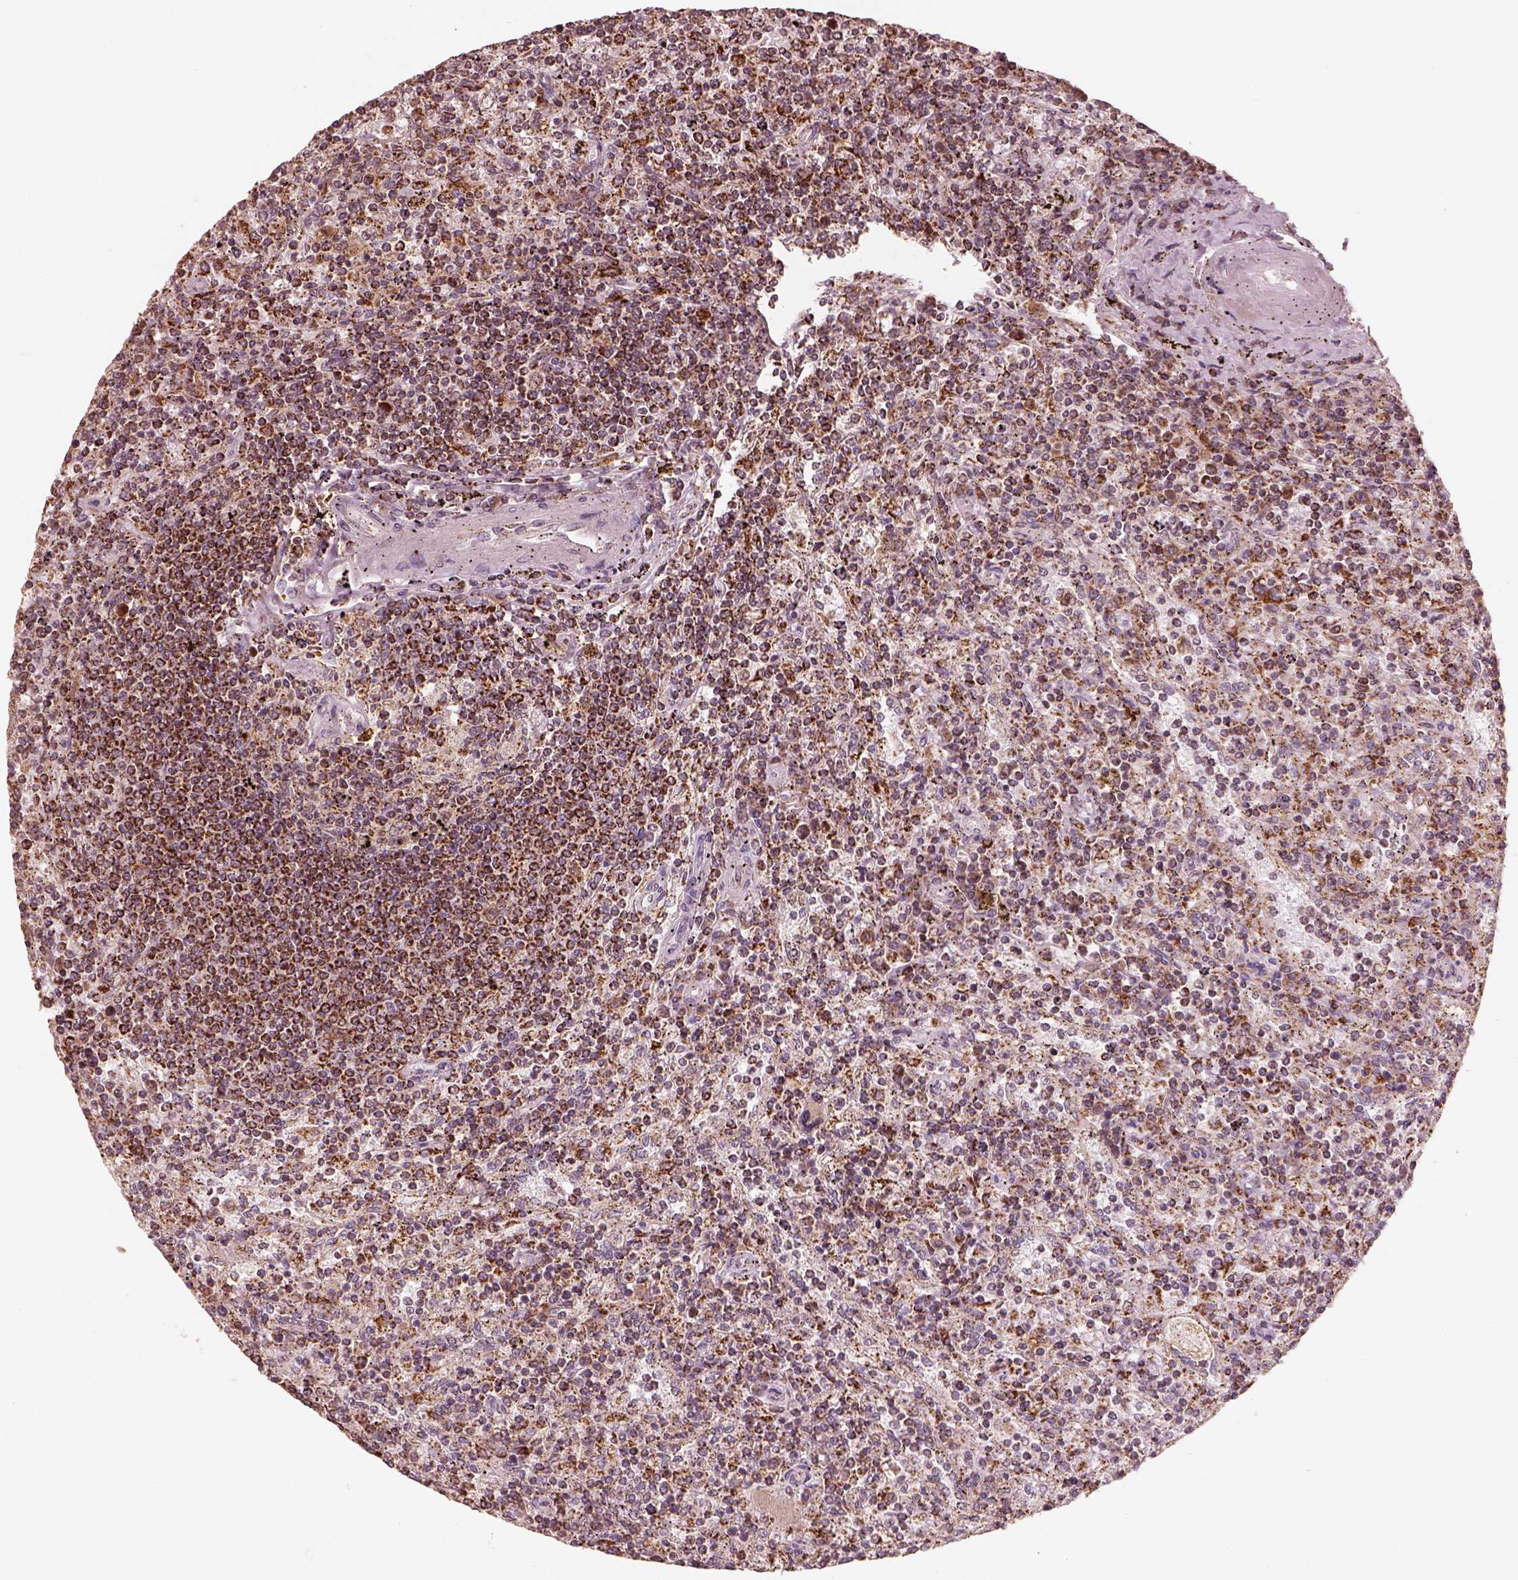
{"staining": {"intensity": "strong", "quantity": ">75%", "location": "cytoplasmic/membranous"}, "tissue": "lymphoma", "cell_type": "Tumor cells", "image_type": "cancer", "snomed": [{"axis": "morphology", "description": "Malignant lymphoma, non-Hodgkin's type, Low grade"}, {"axis": "topography", "description": "Spleen"}], "caption": "Immunohistochemistry (IHC) photomicrograph of low-grade malignant lymphoma, non-Hodgkin's type stained for a protein (brown), which exhibits high levels of strong cytoplasmic/membranous positivity in about >75% of tumor cells.", "gene": "ENTPD6", "patient": {"sex": "male", "age": 62}}